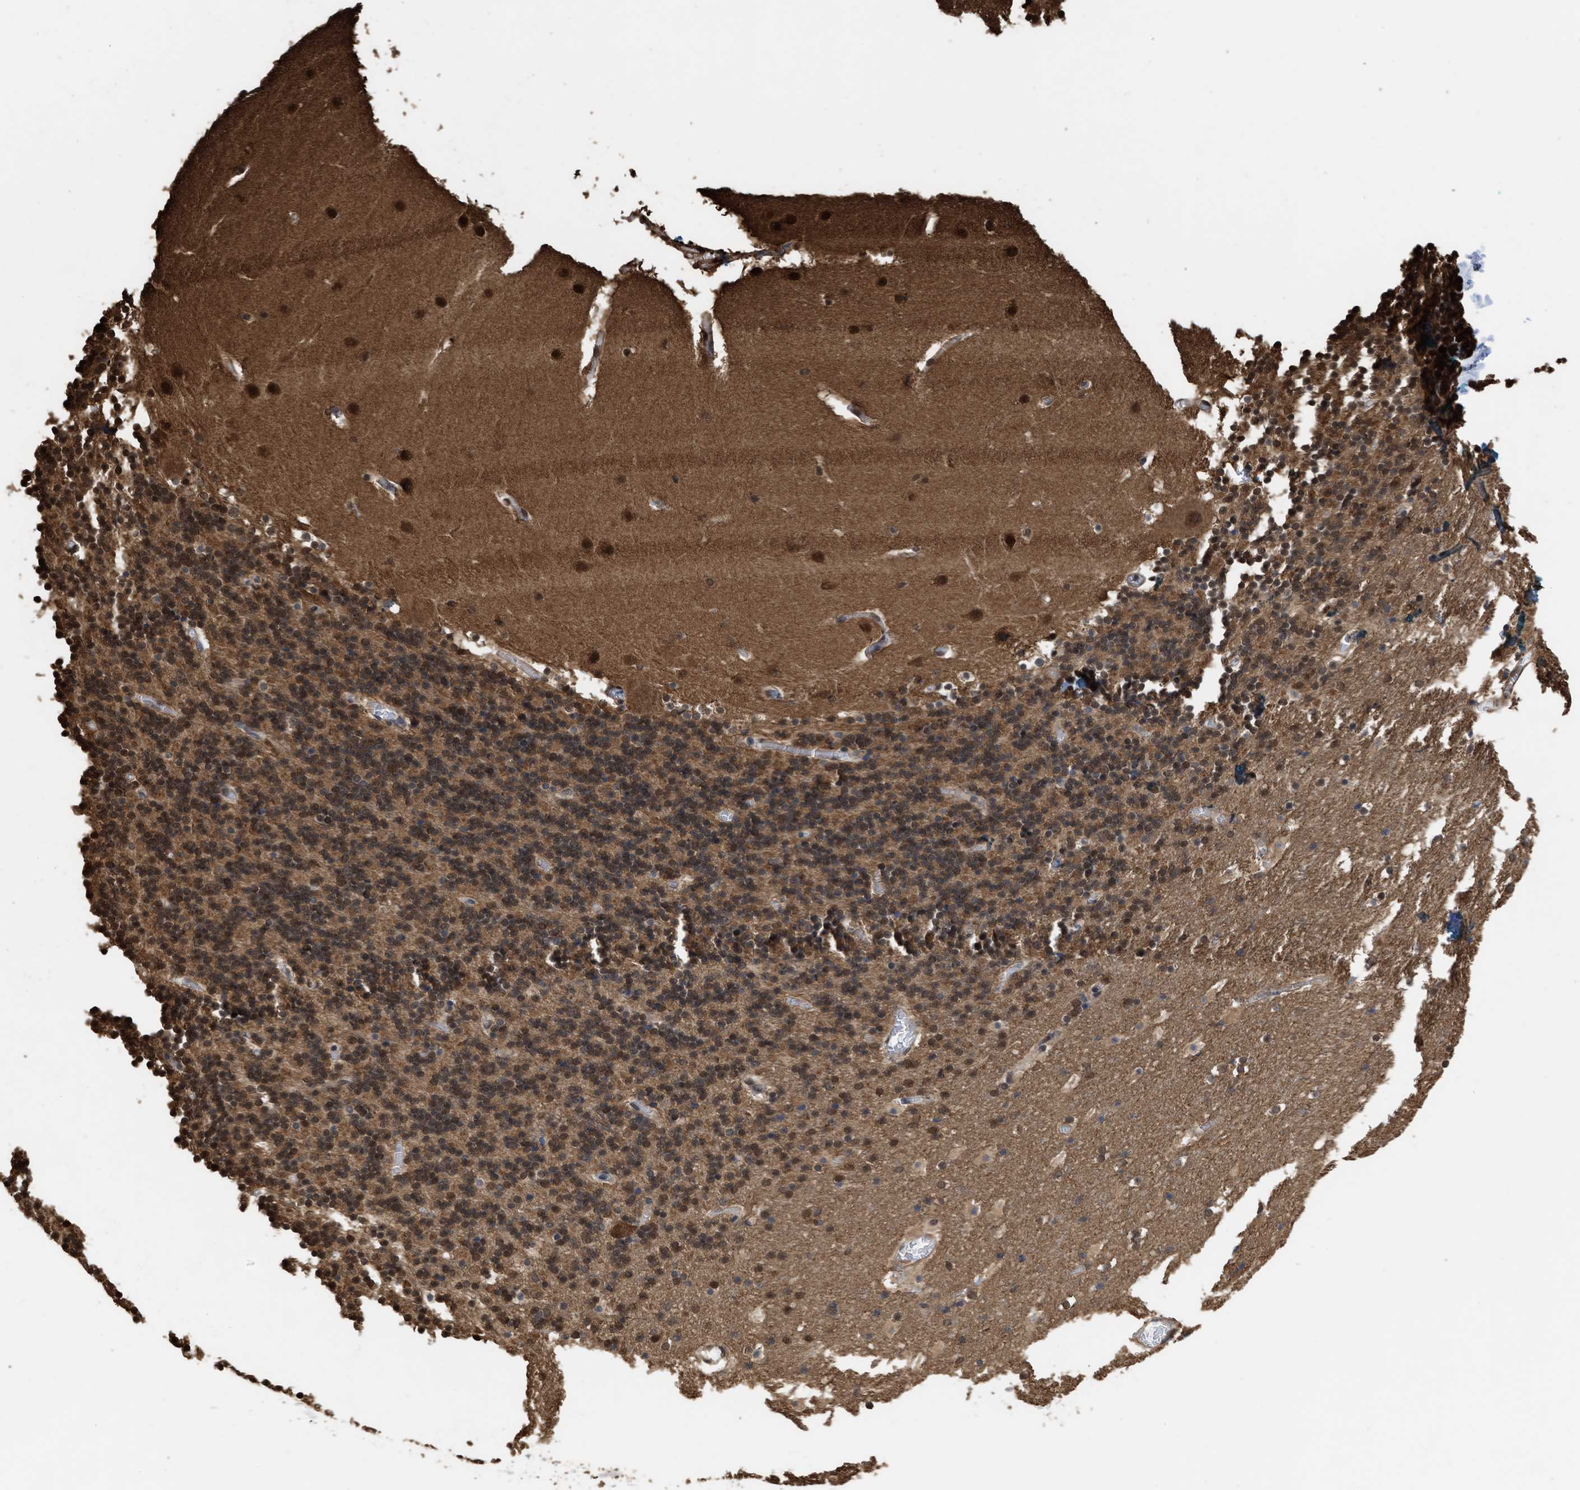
{"staining": {"intensity": "moderate", "quantity": ">75%", "location": "cytoplasmic/membranous,nuclear"}, "tissue": "cerebellum", "cell_type": "Cells in granular layer", "image_type": "normal", "snomed": [{"axis": "morphology", "description": "Normal tissue, NOS"}, {"axis": "topography", "description": "Cerebellum"}], "caption": "A histopathology image of human cerebellum stained for a protein exhibits moderate cytoplasmic/membranous,nuclear brown staining in cells in granular layer. (IHC, brightfield microscopy, high magnification).", "gene": "YWHAG", "patient": {"sex": "male", "age": 45}}